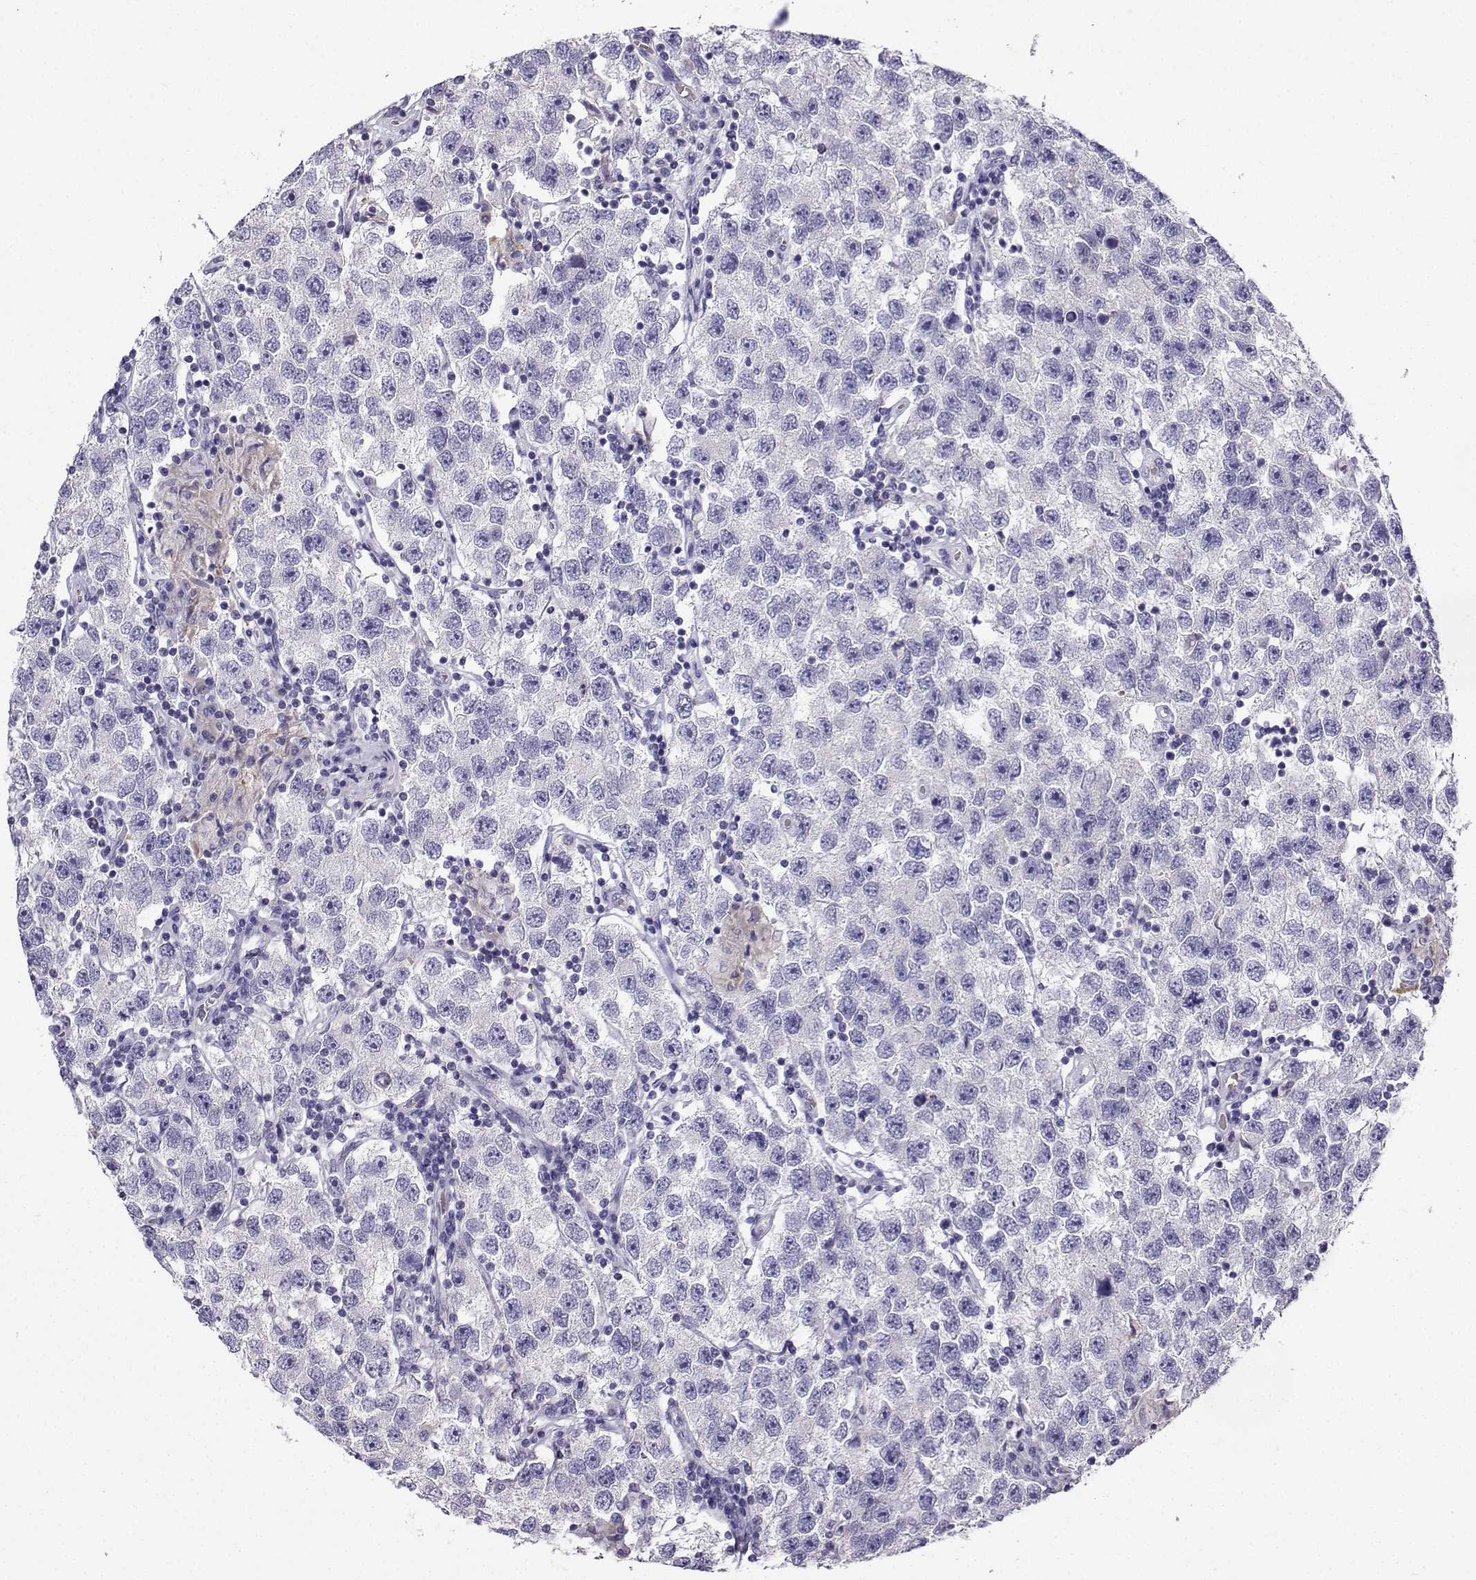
{"staining": {"intensity": "negative", "quantity": "none", "location": "none"}, "tissue": "testis cancer", "cell_type": "Tumor cells", "image_type": "cancer", "snomed": [{"axis": "morphology", "description": "Seminoma, NOS"}, {"axis": "topography", "description": "Testis"}], "caption": "Immunohistochemistry (IHC) micrograph of seminoma (testis) stained for a protein (brown), which shows no staining in tumor cells. (Stains: DAB immunohistochemistry (IHC) with hematoxylin counter stain, Microscopy: brightfield microscopy at high magnification).", "gene": "LINGO1", "patient": {"sex": "male", "age": 26}}